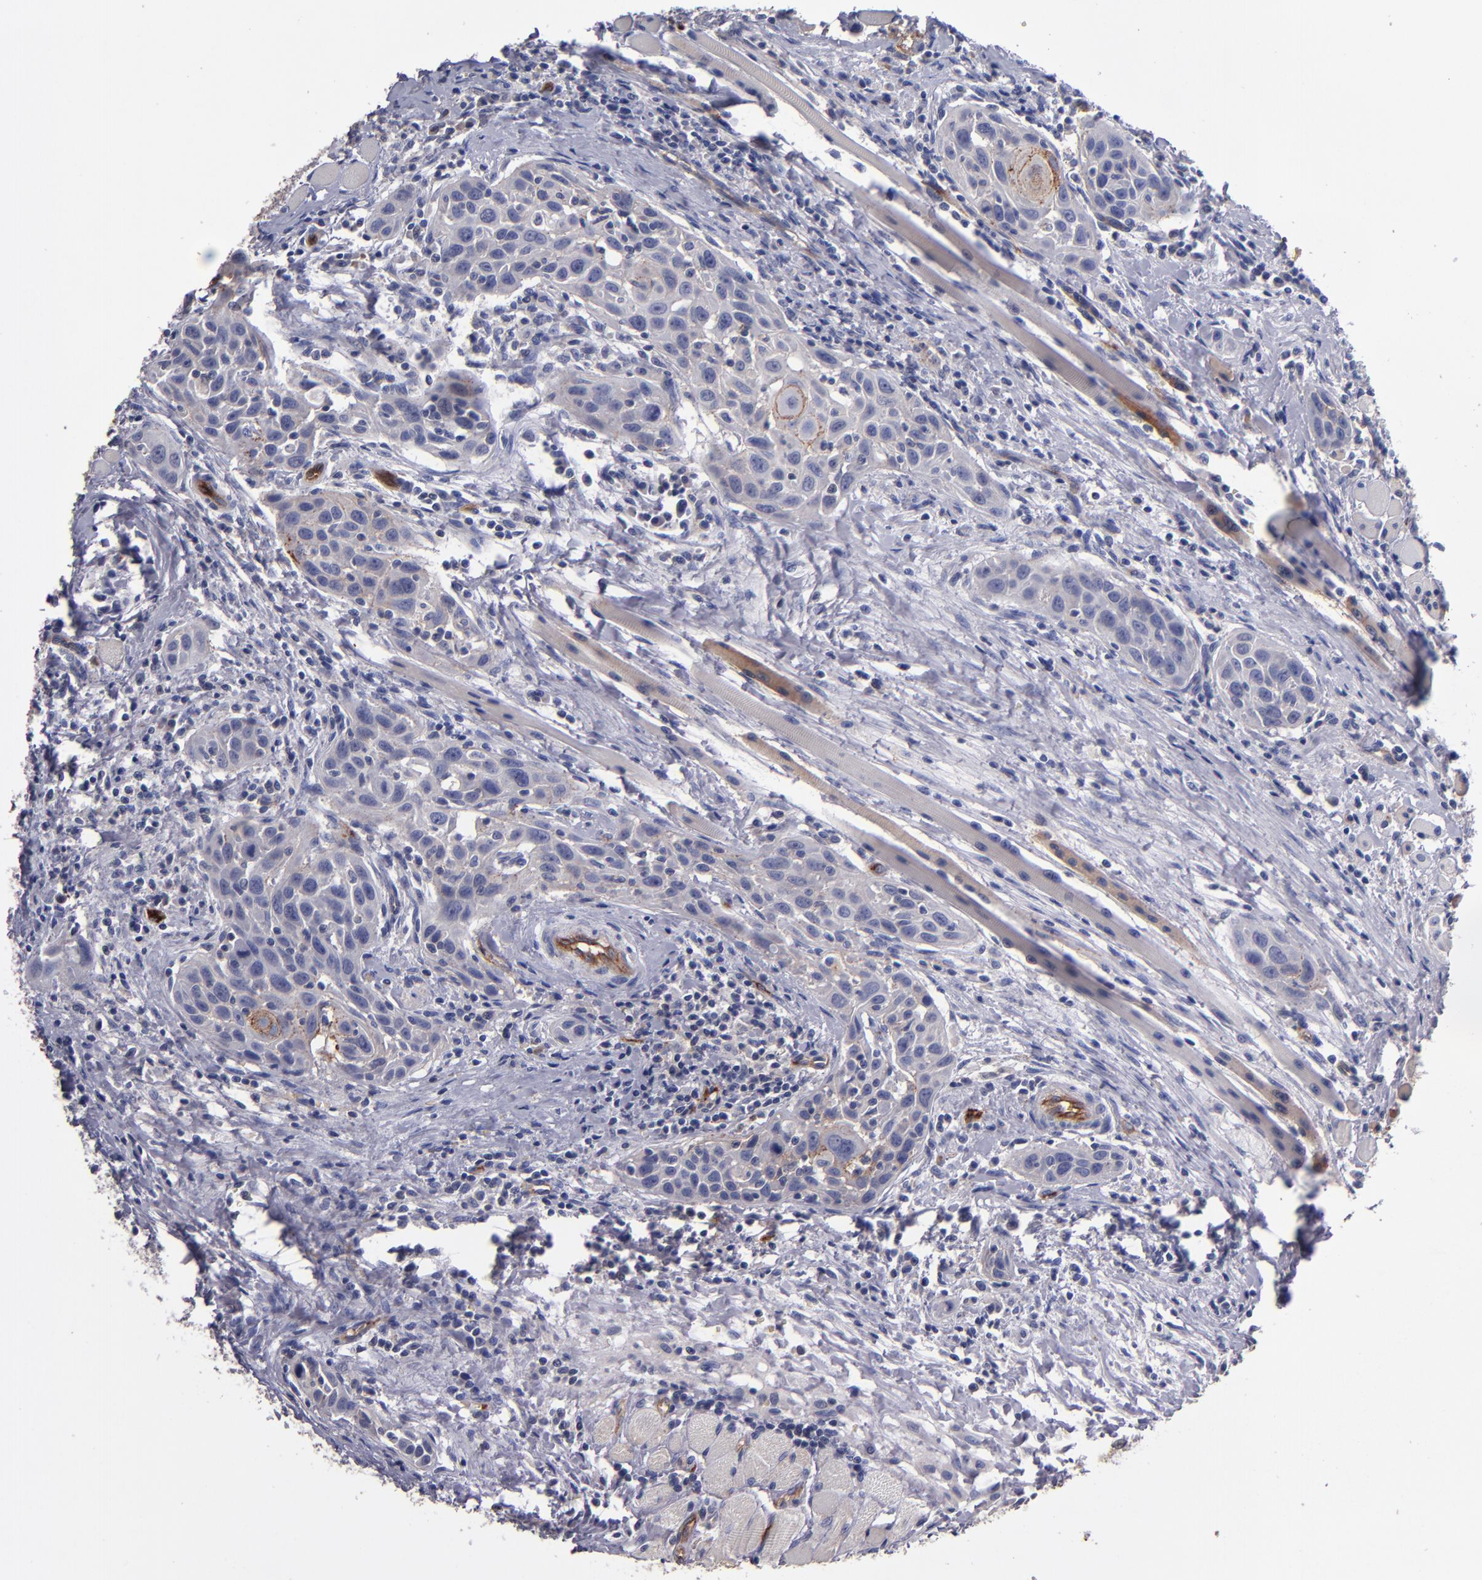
{"staining": {"intensity": "weak", "quantity": "25%-75%", "location": "cytoplasmic/membranous"}, "tissue": "head and neck cancer", "cell_type": "Tumor cells", "image_type": "cancer", "snomed": [{"axis": "morphology", "description": "Squamous cell carcinoma, NOS"}, {"axis": "topography", "description": "Oral tissue"}, {"axis": "topography", "description": "Head-Neck"}], "caption": "A histopathology image showing weak cytoplasmic/membranous expression in approximately 25%-75% of tumor cells in head and neck squamous cell carcinoma, as visualized by brown immunohistochemical staining.", "gene": "CLDN5", "patient": {"sex": "female", "age": 50}}